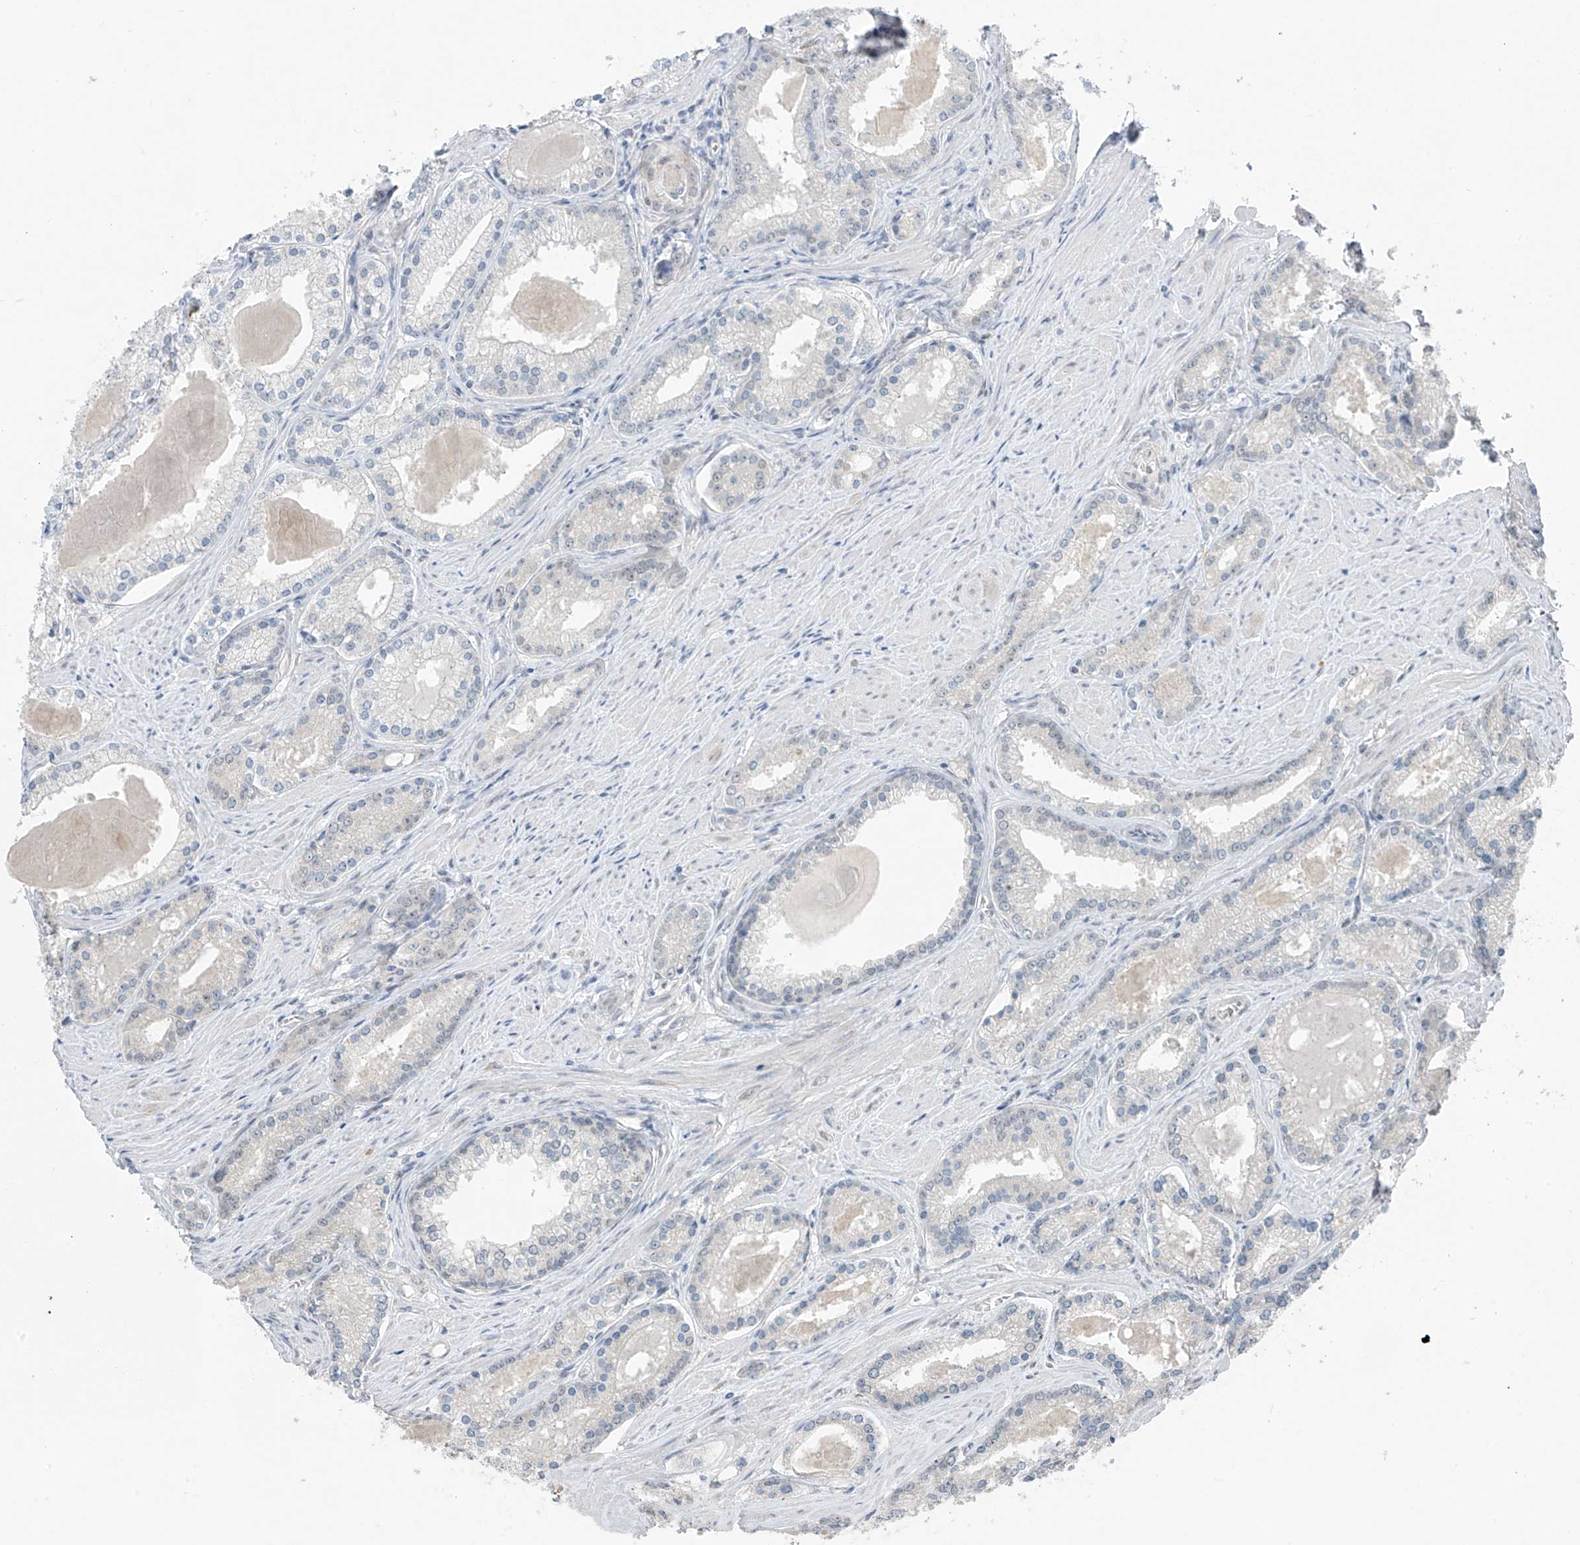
{"staining": {"intensity": "negative", "quantity": "none", "location": "none"}, "tissue": "prostate cancer", "cell_type": "Tumor cells", "image_type": "cancer", "snomed": [{"axis": "morphology", "description": "Adenocarcinoma, Low grade"}, {"axis": "topography", "description": "Prostate"}], "caption": "Human low-grade adenocarcinoma (prostate) stained for a protein using immunohistochemistry (IHC) exhibits no positivity in tumor cells.", "gene": "CYP4V2", "patient": {"sex": "male", "age": 54}}